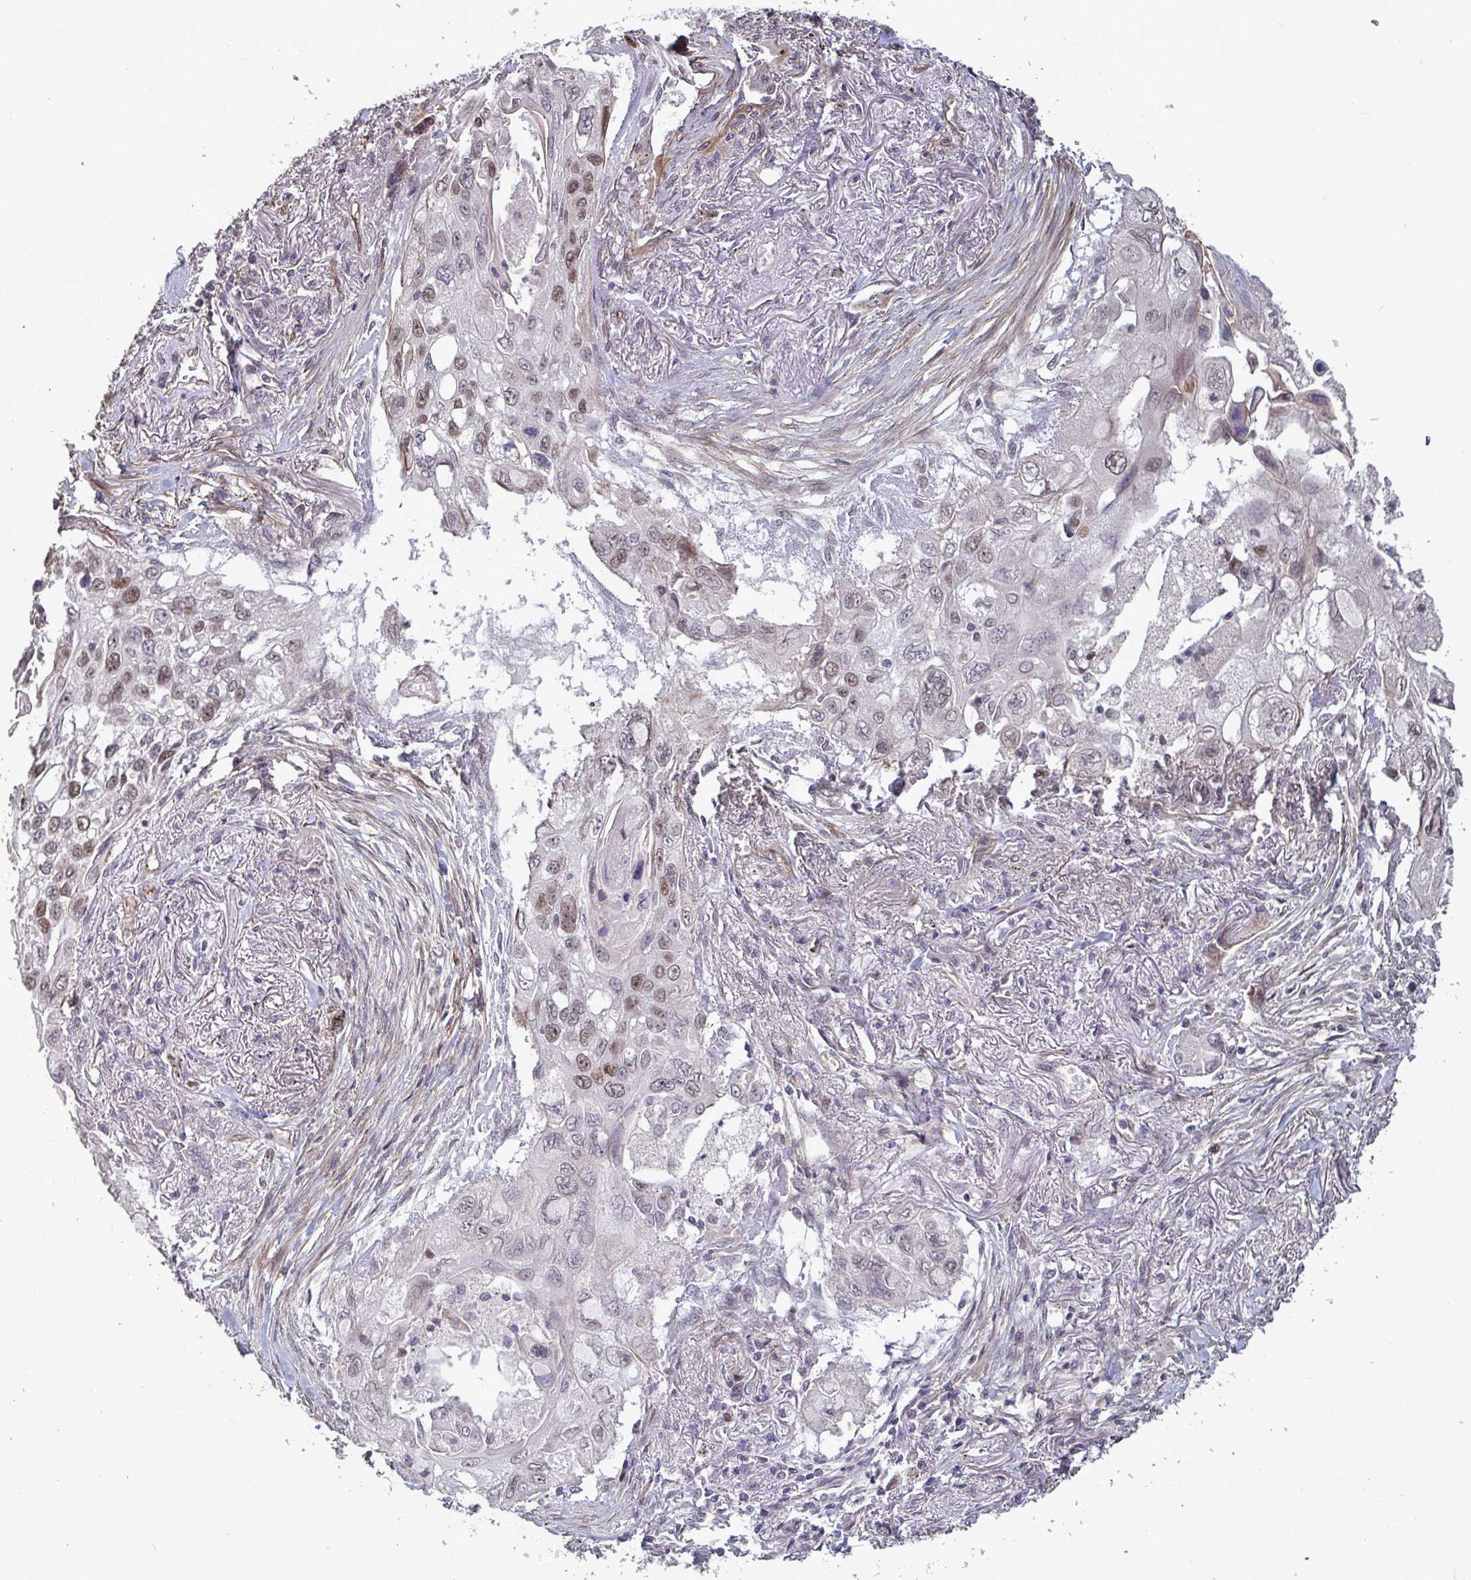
{"staining": {"intensity": "moderate", "quantity": "<25%", "location": "nuclear"}, "tissue": "lung cancer", "cell_type": "Tumor cells", "image_type": "cancer", "snomed": [{"axis": "morphology", "description": "Squamous cell carcinoma, NOS"}, {"axis": "topography", "description": "Lung"}], "caption": "The immunohistochemical stain shows moderate nuclear expression in tumor cells of lung cancer (squamous cell carcinoma) tissue.", "gene": "IPO5", "patient": {"sex": "male", "age": 75}}